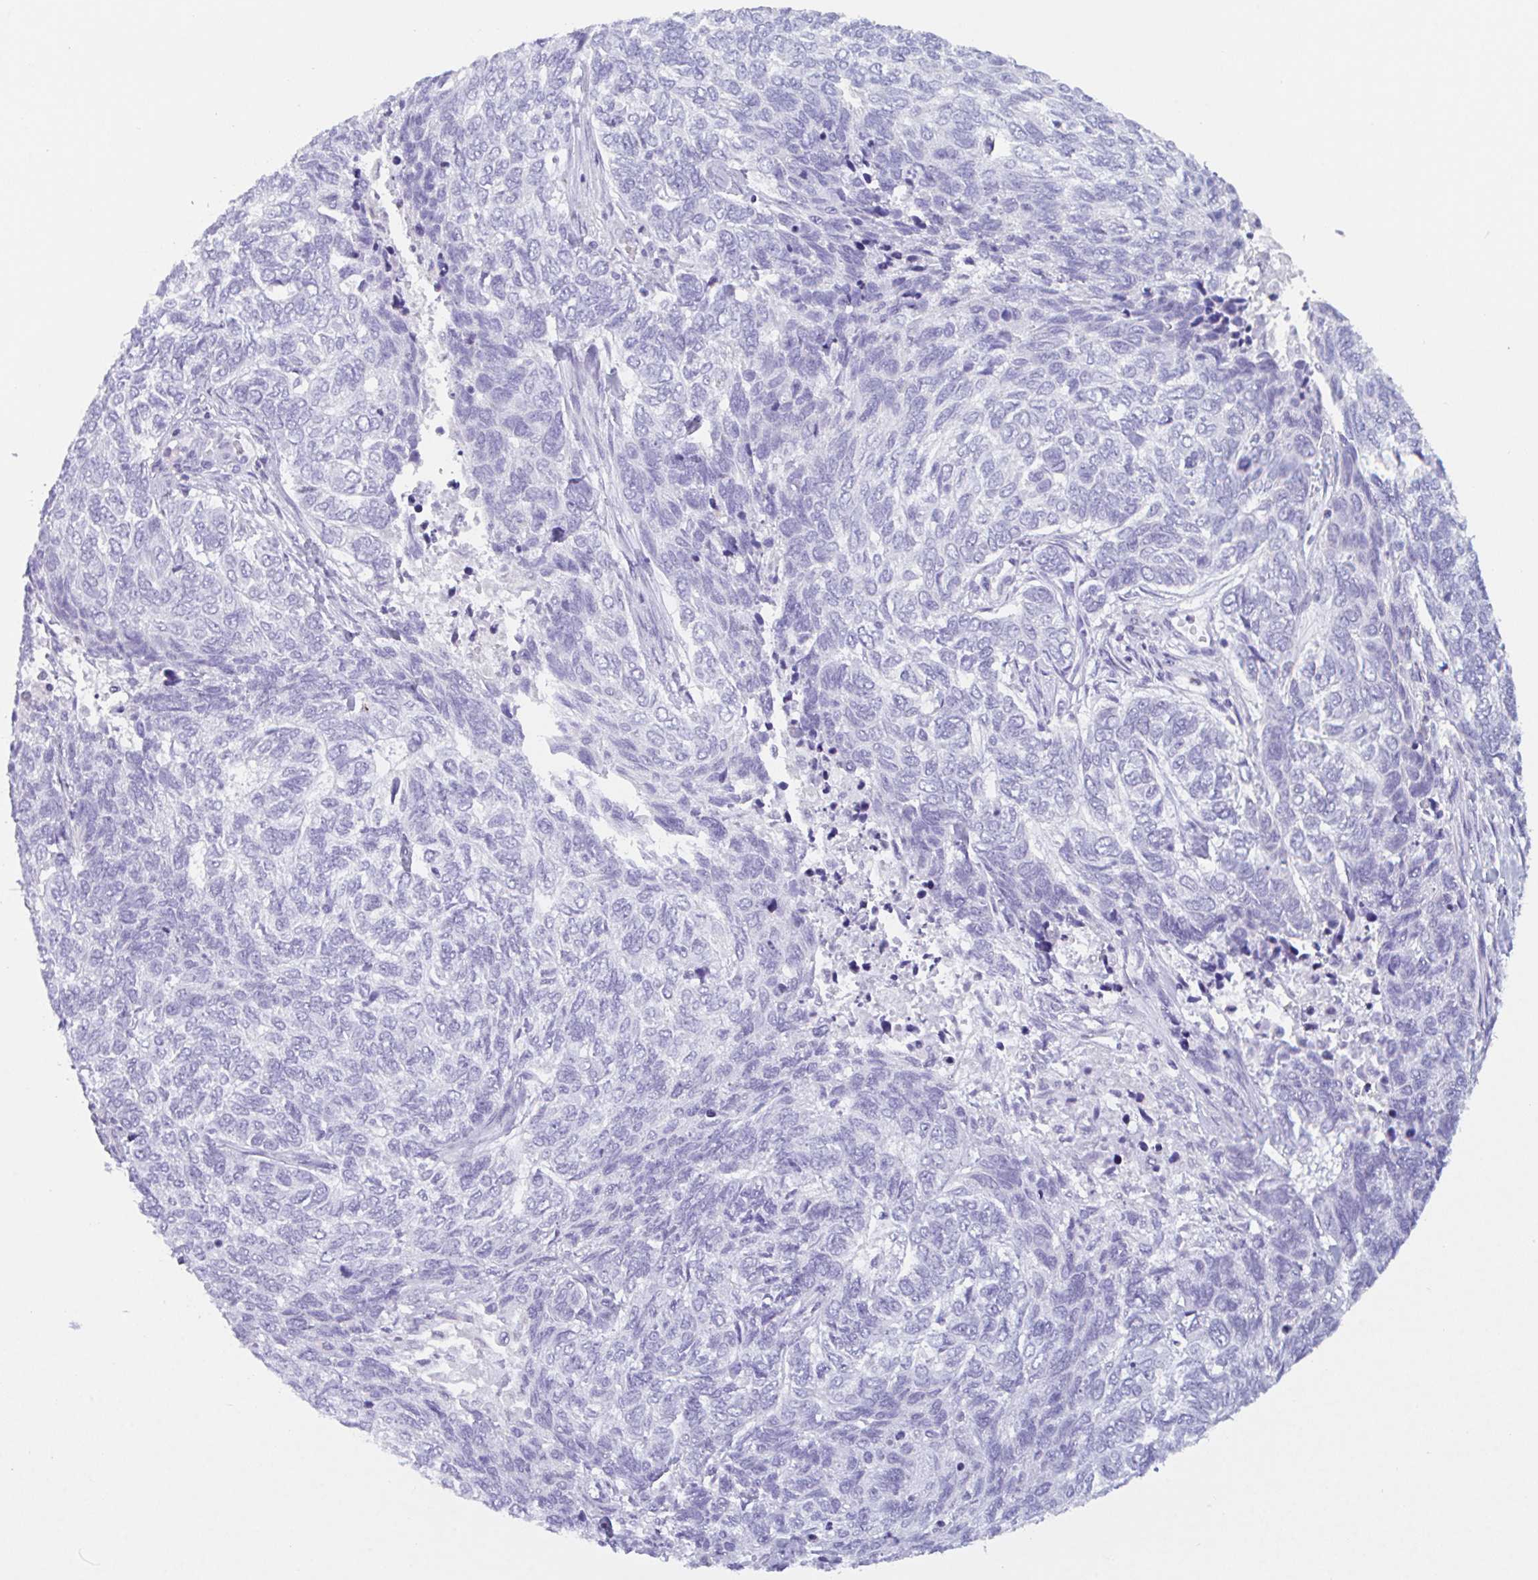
{"staining": {"intensity": "negative", "quantity": "none", "location": "none"}, "tissue": "skin cancer", "cell_type": "Tumor cells", "image_type": "cancer", "snomed": [{"axis": "morphology", "description": "Basal cell carcinoma"}, {"axis": "topography", "description": "Skin"}], "caption": "Tumor cells show no significant staining in skin cancer (basal cell carcinoma).", "gene": "DTWD2", "patient": {"sex": "female", "age": 65}}